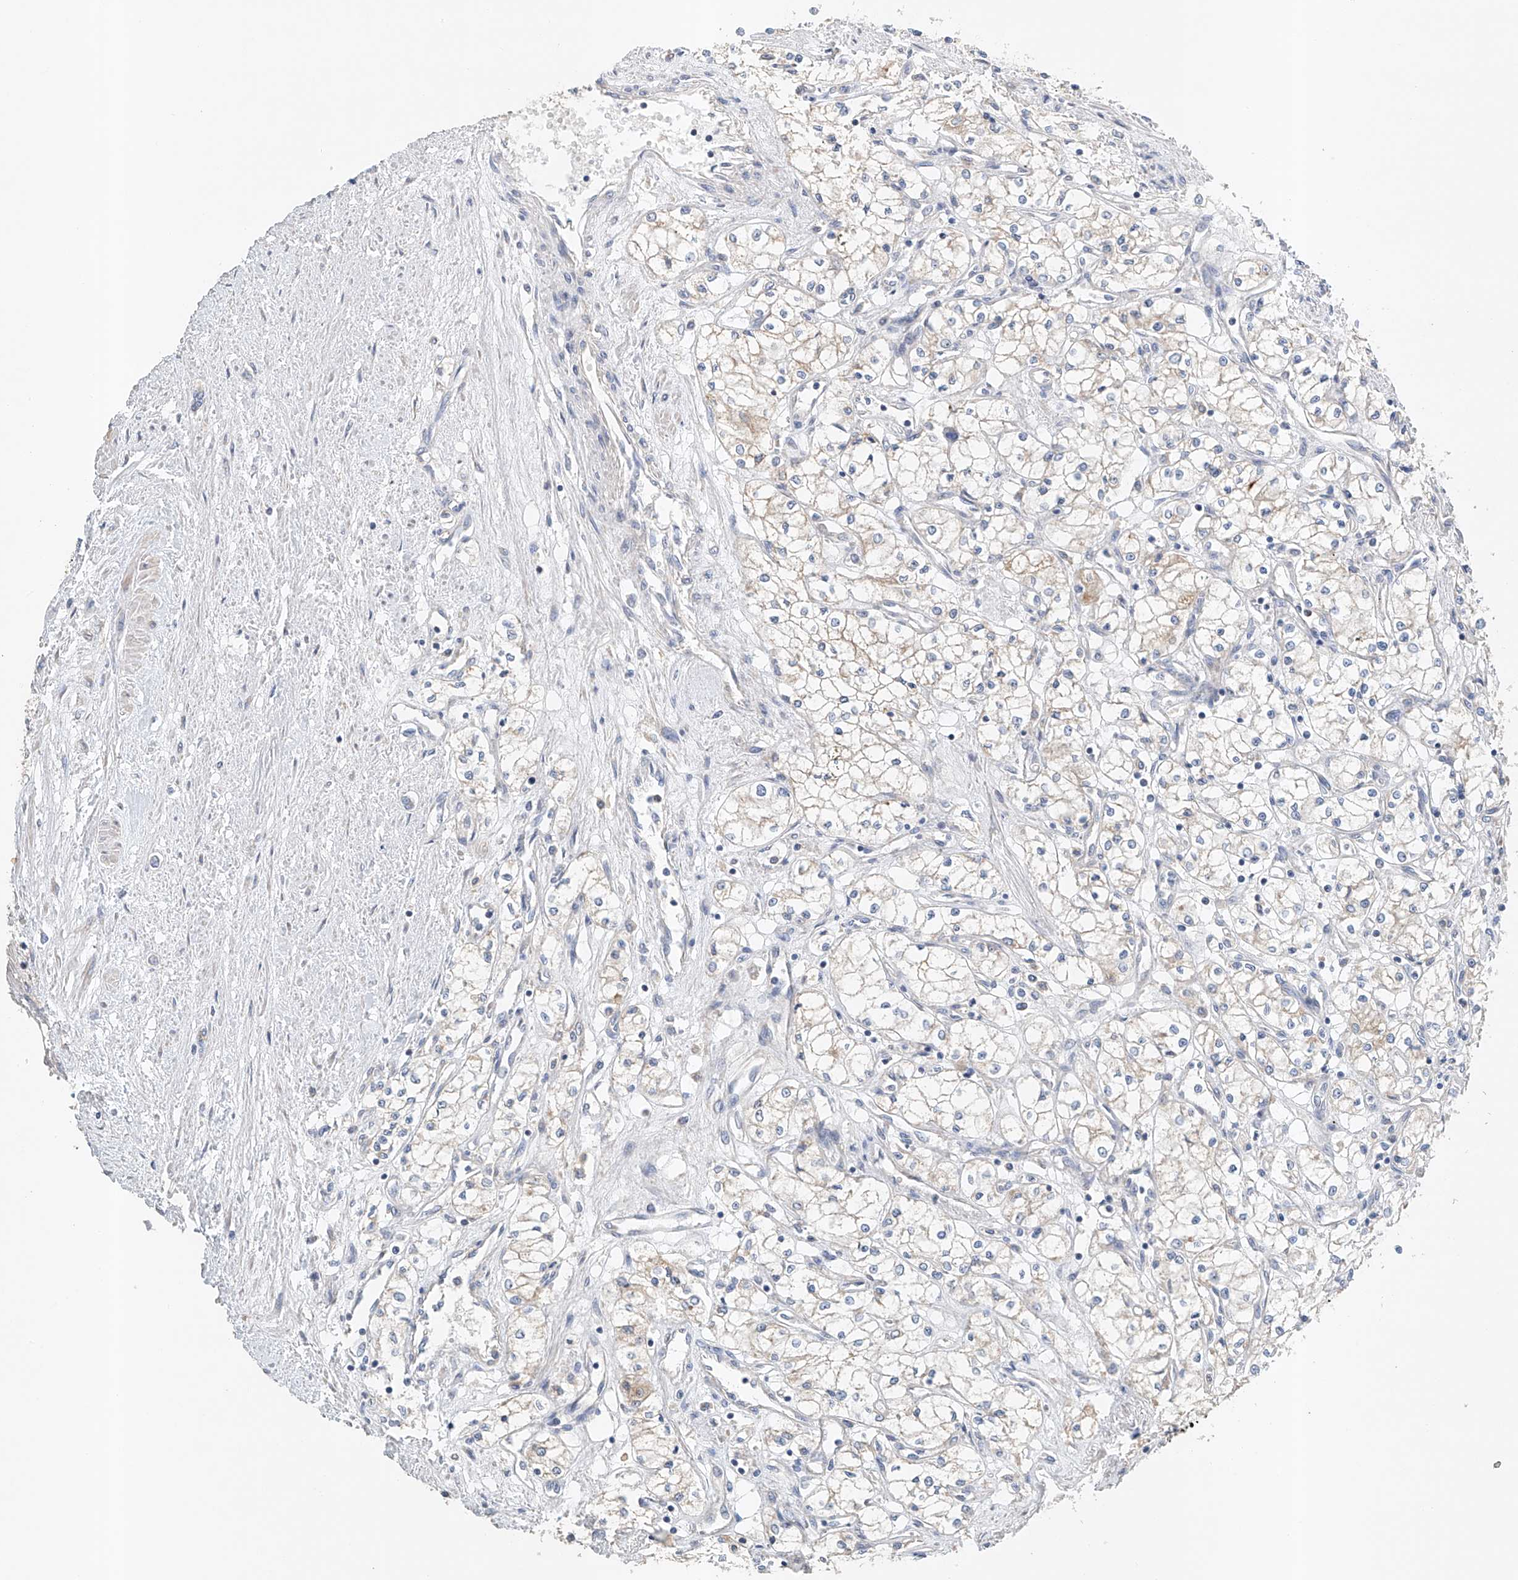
{"staining": {"intensity": "weak", "quantity": "<25%", "location": "cytoplasmic/membranous"}, "tissue": "renal cancer", "cell_type": "Tumor cells", "image_type": "cancer", "snomed": [{"axis": "morphology", "description": "Adenocarcinoma, NOS"}, {"axis": "topography", "description": "Kidney"}], "caption": "High power microscopy histopathology image of an immunohistochemistry (IHC) image of renal cancer, revealing no significant expression in tumor cells. (DAB IHC visualized using brightfield microscopy, high magnification).", "gene": "GPC4", "patient": {"sex": "male", "age": 59}}